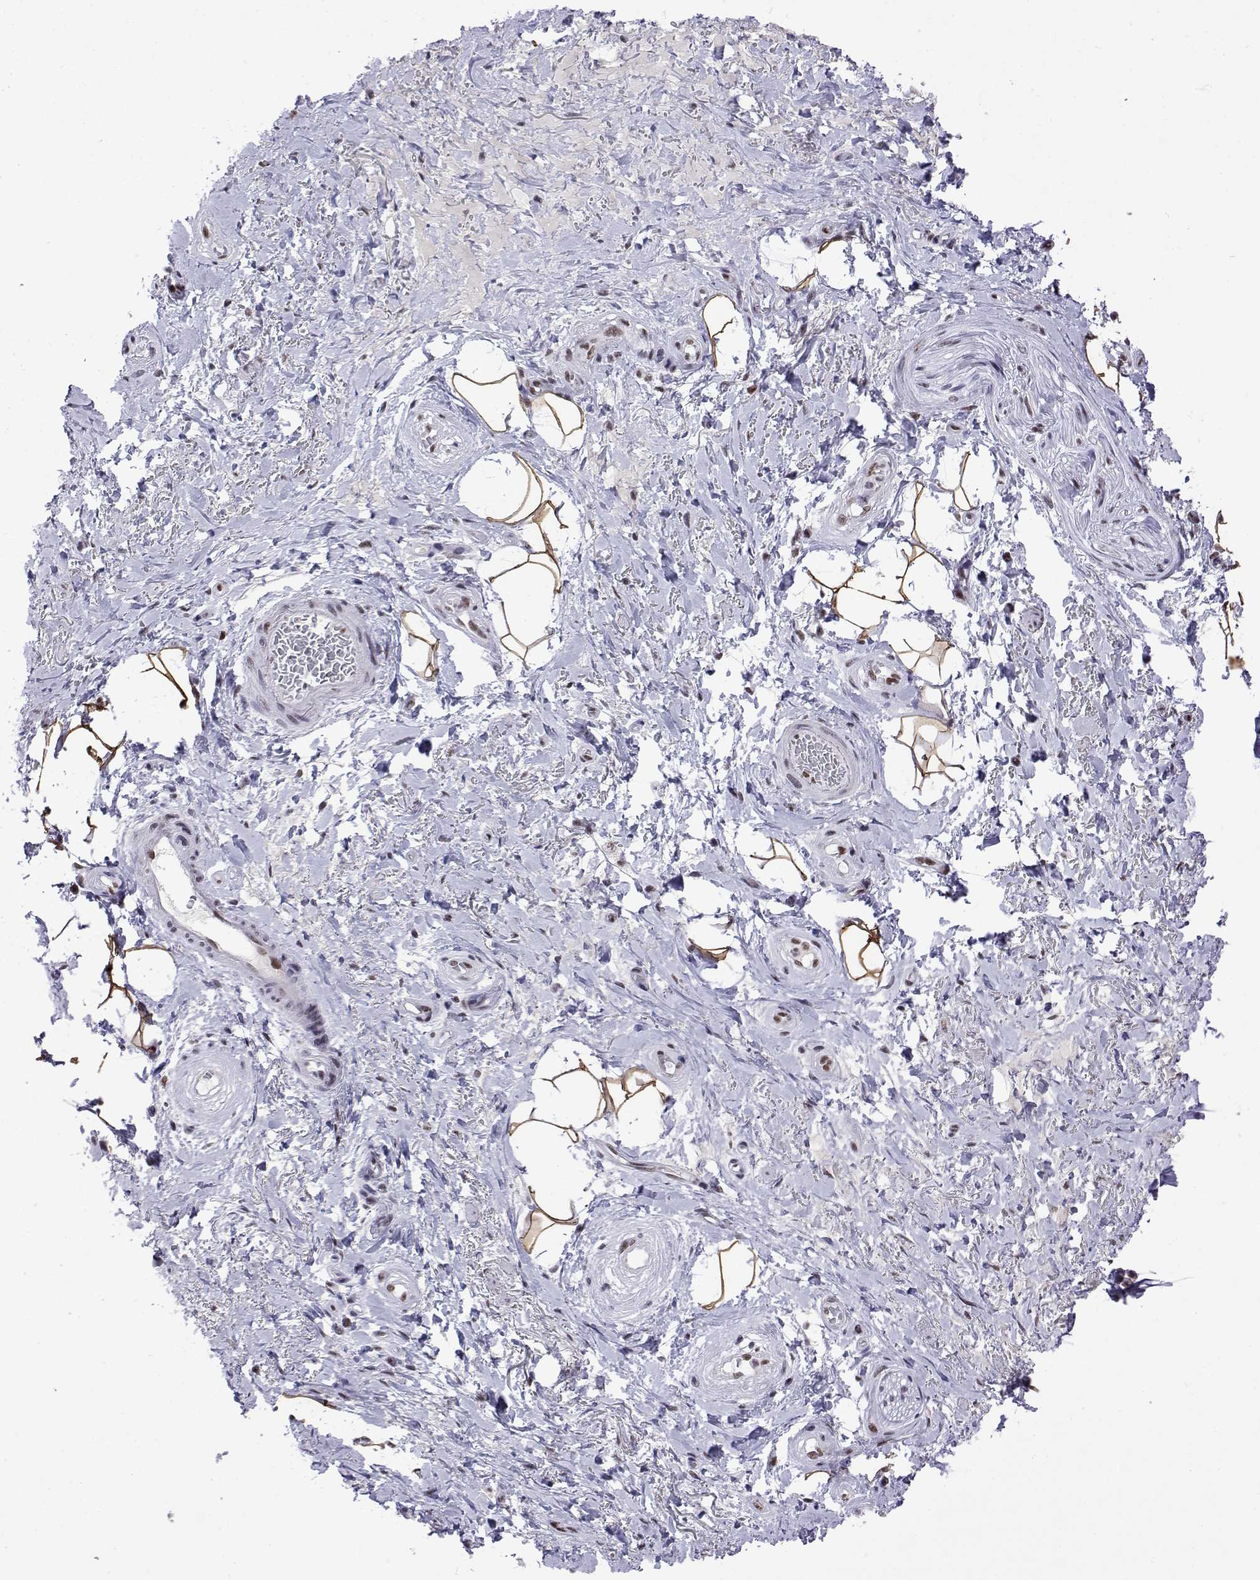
{"staining": {"intensity": "moderate", "quantity": ">75%", "location": "cytoplasmic/membranous,nuclear"}, "tissue": "adipose tissue", "cell_type": "Adipocytes", "image_type": "normal", "snomed": [{"axis": "morphology", "description": "Normal tissue, NOS"}, {"axis": "topography", "description": "Anal"}, {"axis": "topography", "description": "Peripheral nerve tissue"}], "caption": "This histopathology image shows immunohistochemistry staining of normal human adipose tissue, with medium moderate cytoplasmic/membranous,nuclear positivity in approximately >75% of adipocytes.", "gene": "POLDIP3", "patient": {"sex": "male", "age": 53}}